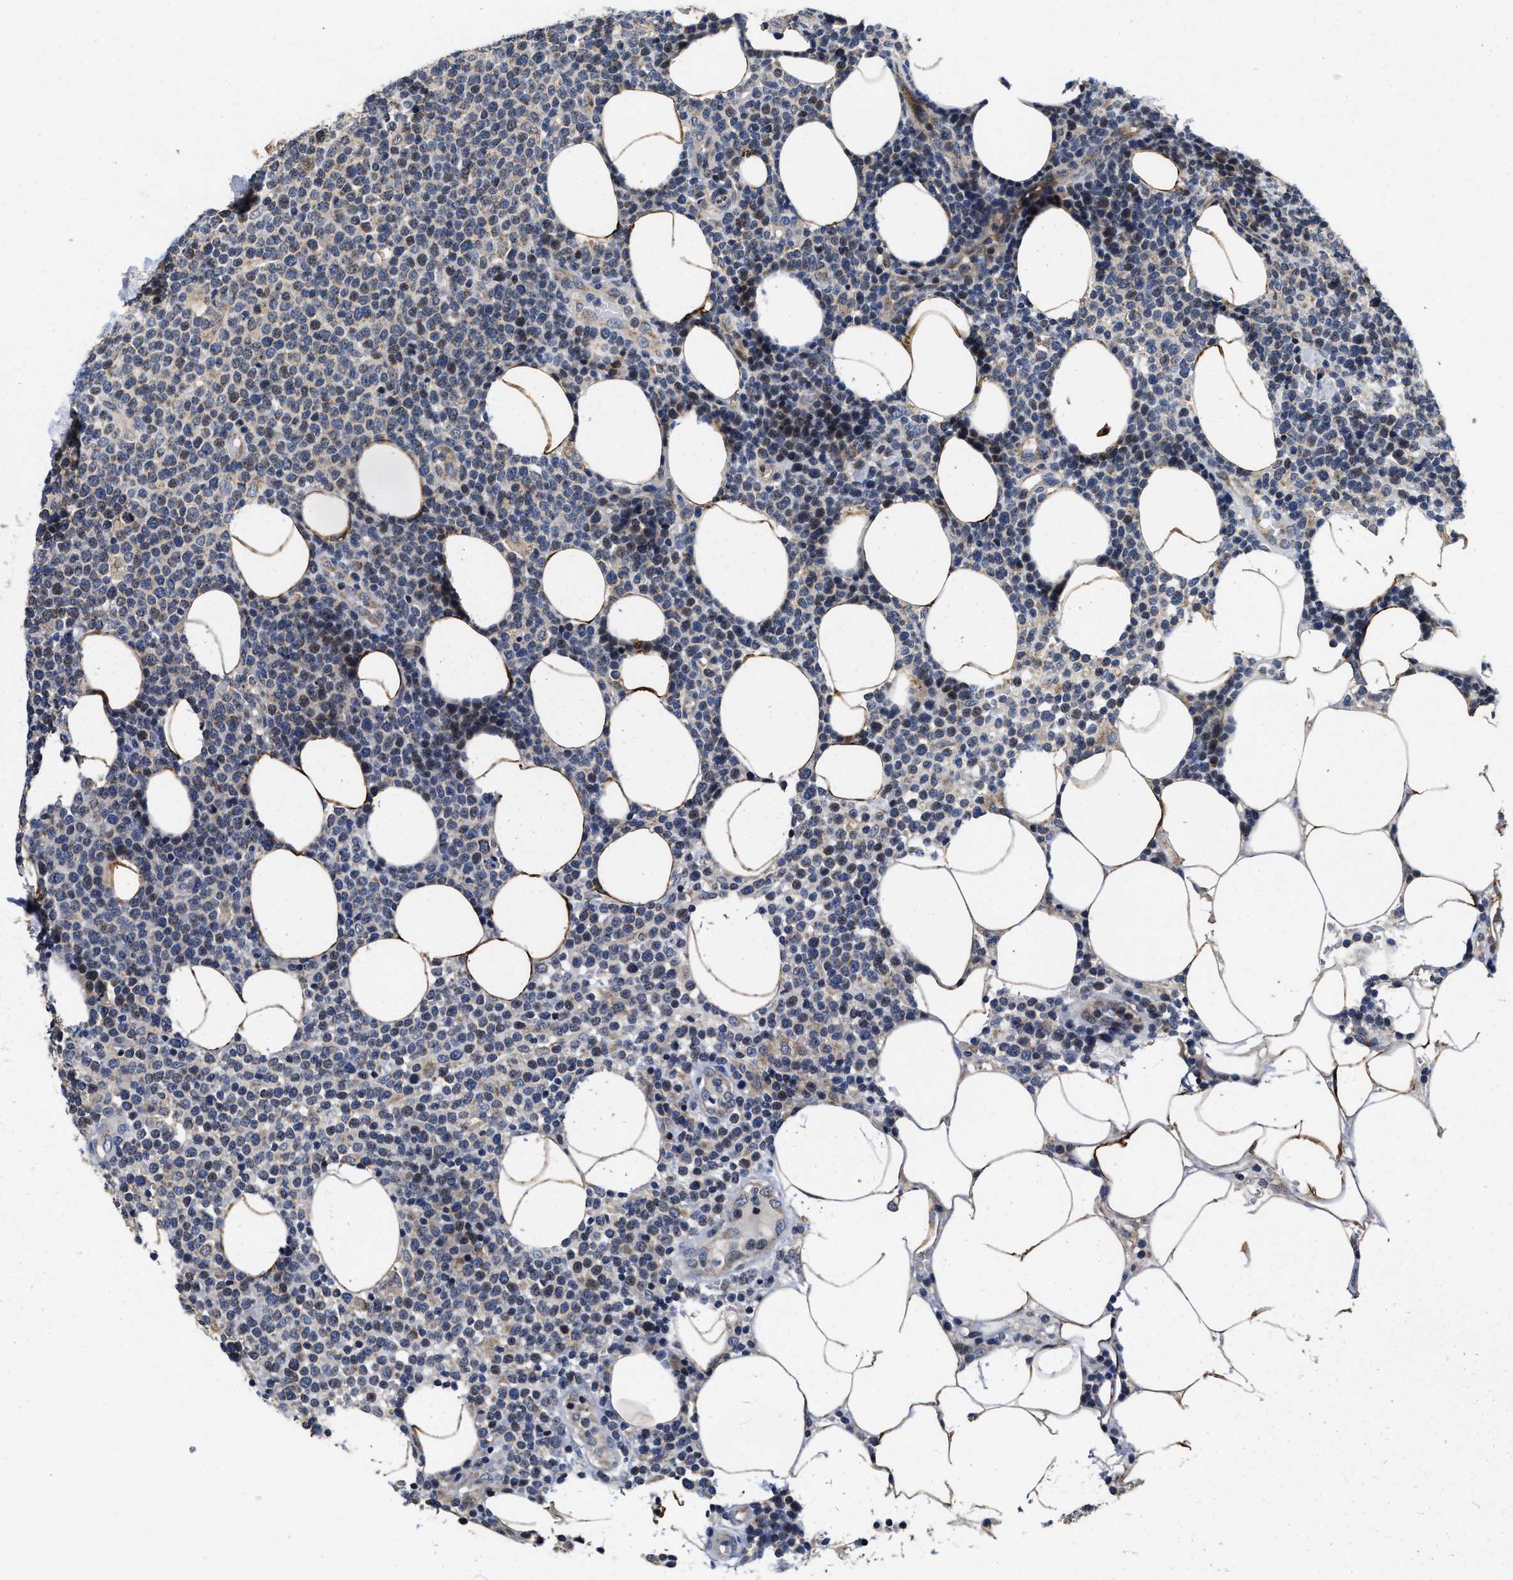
{"staining": {"intensity": "weak", "quantity": "25%-75%", "location": "cytoplasmic/membranous"}, "tissue": "lymphoma", "cell_type": "Tumor cells", "image_type": "cancer", "snomed": [{"axis": "morphology", "description": "Malignant lymphoma, non-Hodgkin's type, High grade"}, {"axis": "topography", "description": "Lymph node"}], "caption": "Immunohistochemical staining of malignant lymphoma, non-Hodgkin's type (high-grade) displays low levels of weak cytoplasmic/membranous staining in about 25%-75% of tumor cells.", "gene": "SCYL2", "patient": {"sex": "male", "age": 61}}